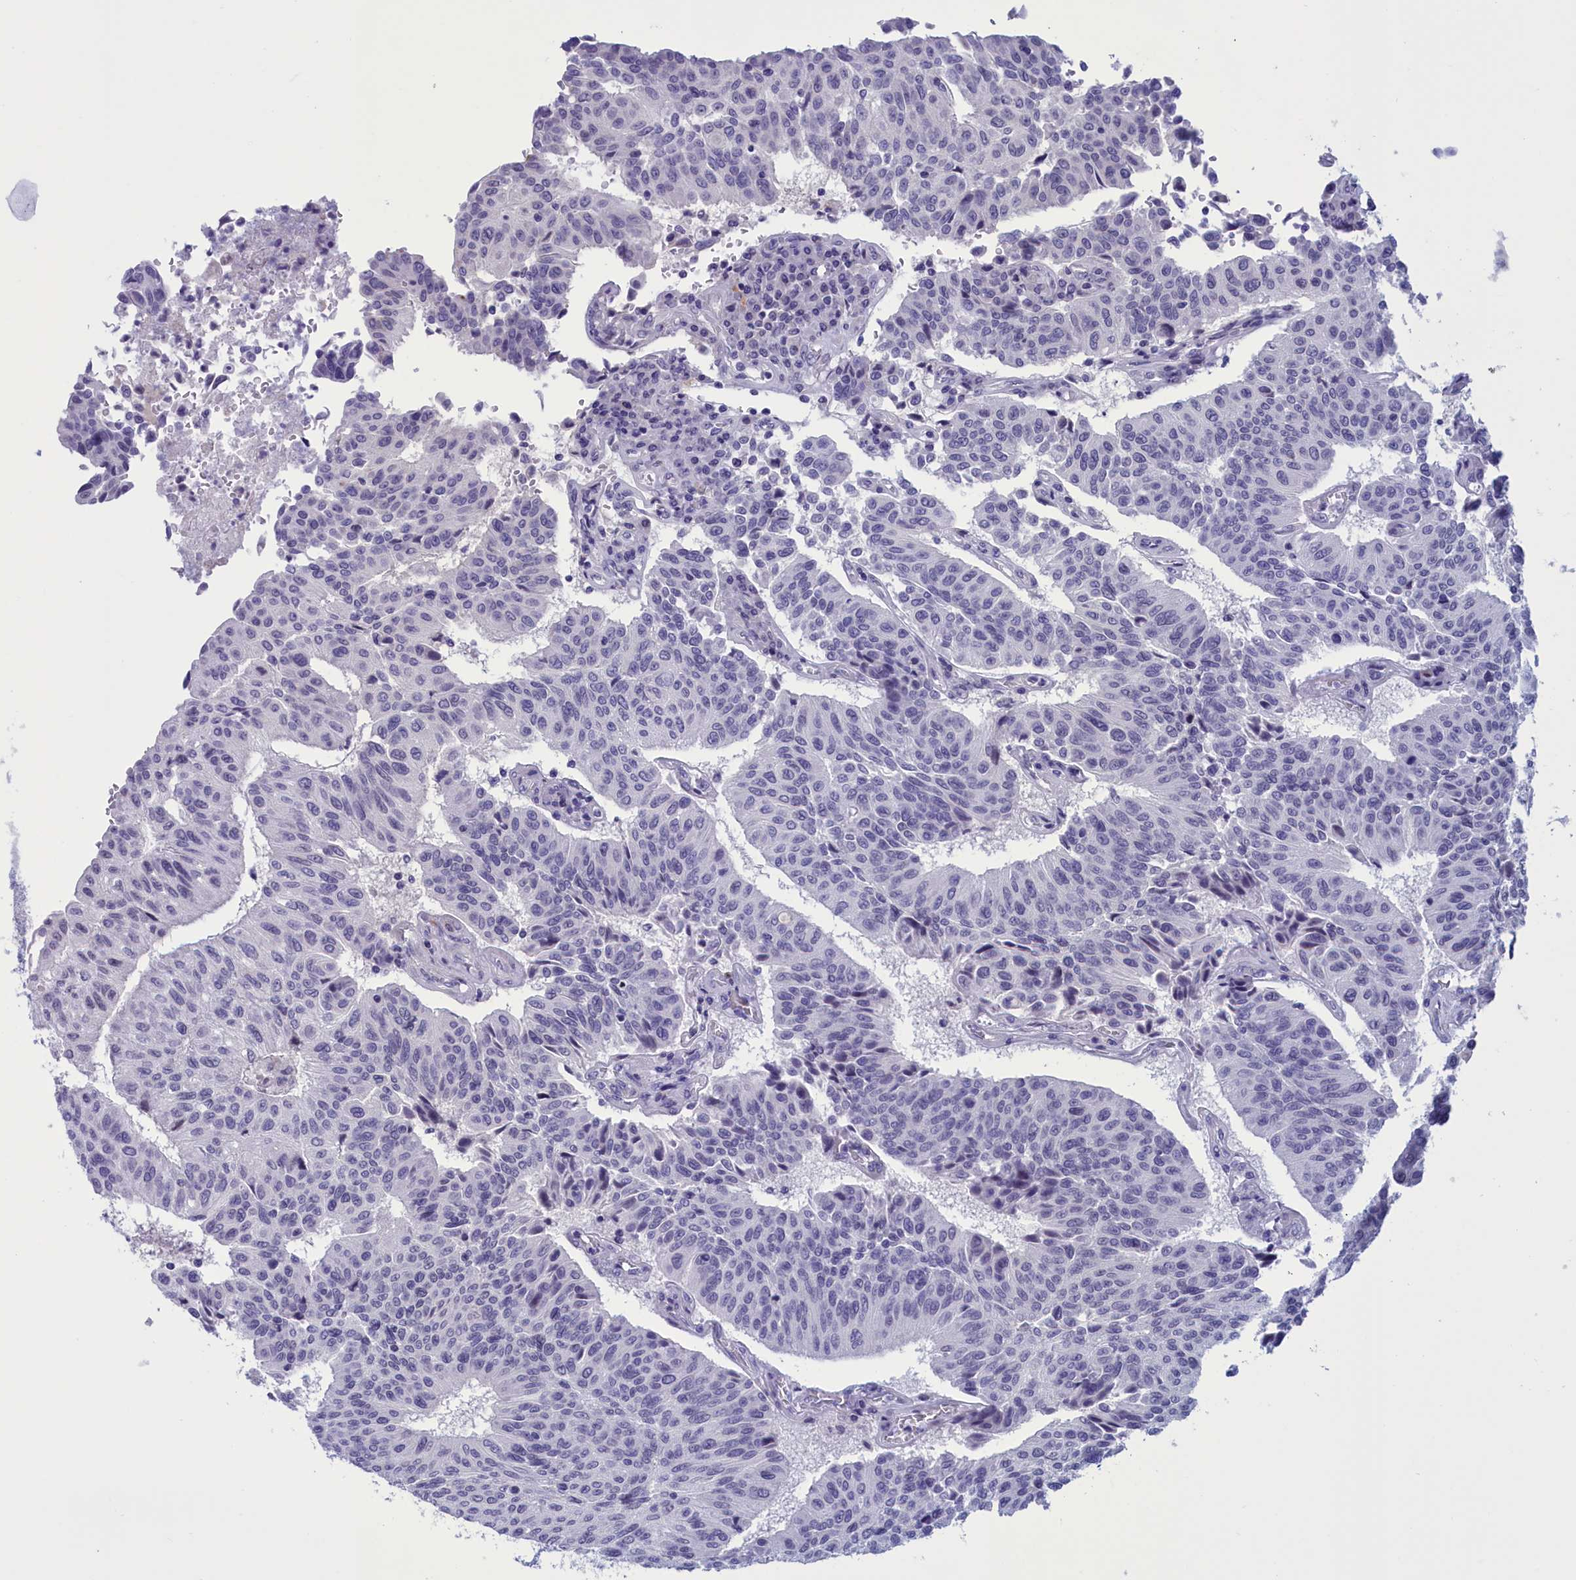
{"staining": {"intensity": "negative", "quantity": "none", "location": "none"}, "tissue": "urothelial cancer", "cell_type": "Tumor cells", "image_type": "cancer", "snomed": [{"axis": "morphology", "description": "Urothelial carcinoma, High grade"}, {"axis": "topography", "description": "Urinary bladder"}], "caption": "This is a histopathology image of immunohistochemistry (IHC) staining of urothelial carcinoma (high-grade), which shows no positivity in tumor cells. (Brightfield microscopy of DAB (3,3'-diaminobenzidine) IHC at high magnification).", "gene": "PARS2", "patient": {"sex": "male", "age": 66}}